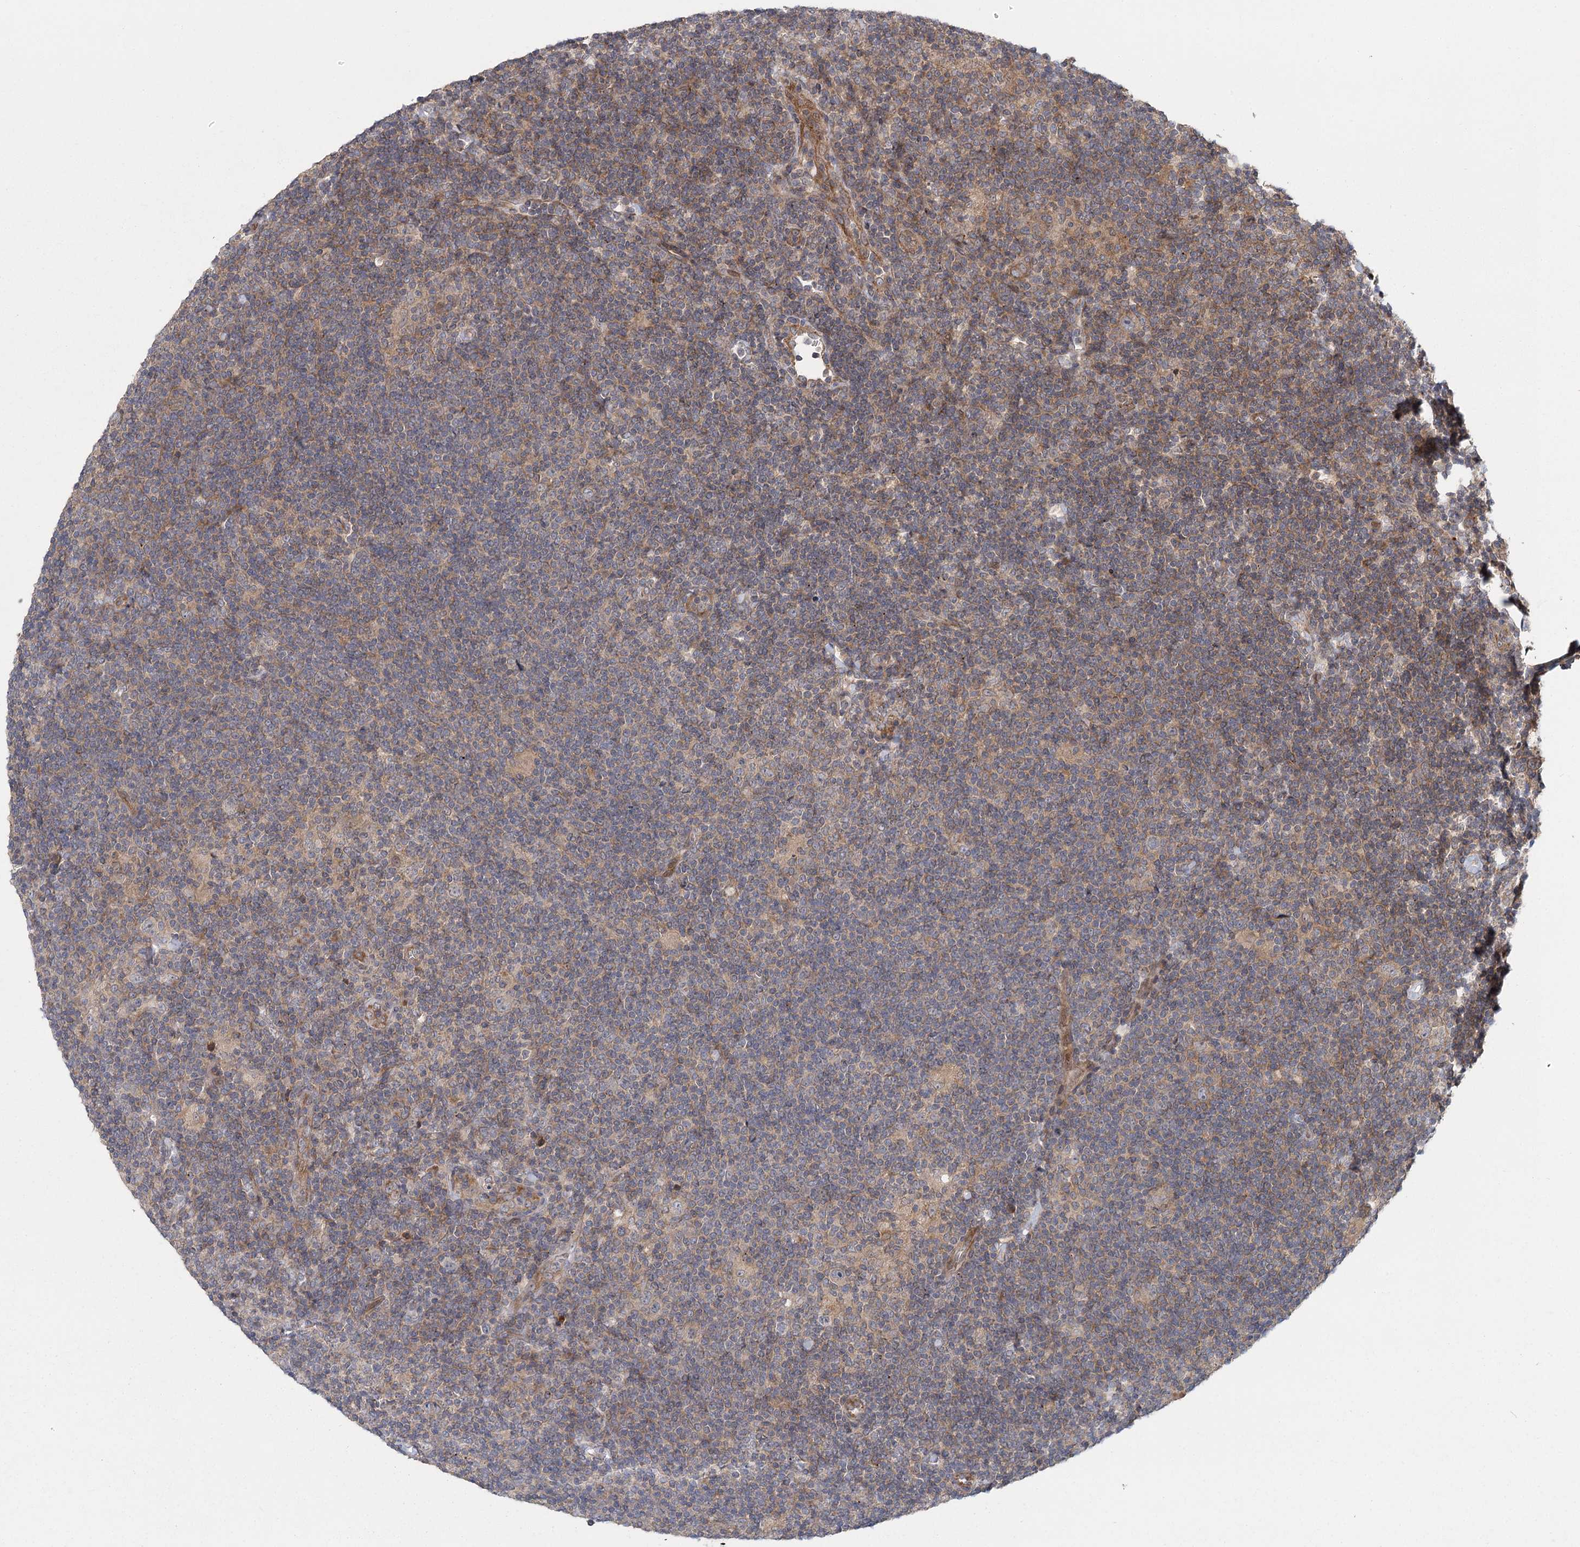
{"staining": {"intensity": "weak", "quantity": "25%-75%", "location": "cytoplasmic/membranous"}, "tissue": "lymphoma", "cell_type": "Tumor cells", "image_type": "cancer", "snomed": [{"axis": "morphology", "description": "Hodgkin's disease, NOS"}, {"axis": "topography", "description": "Lymph node"}], "caption": "Human lymphoma stained with a brown dye displays weak cytoplasmic/membranous positive positivity in about 25%-75% of tumor cells.", "gene": "RAPGEF6", "patient": {"sex": "female", "age": 57}}